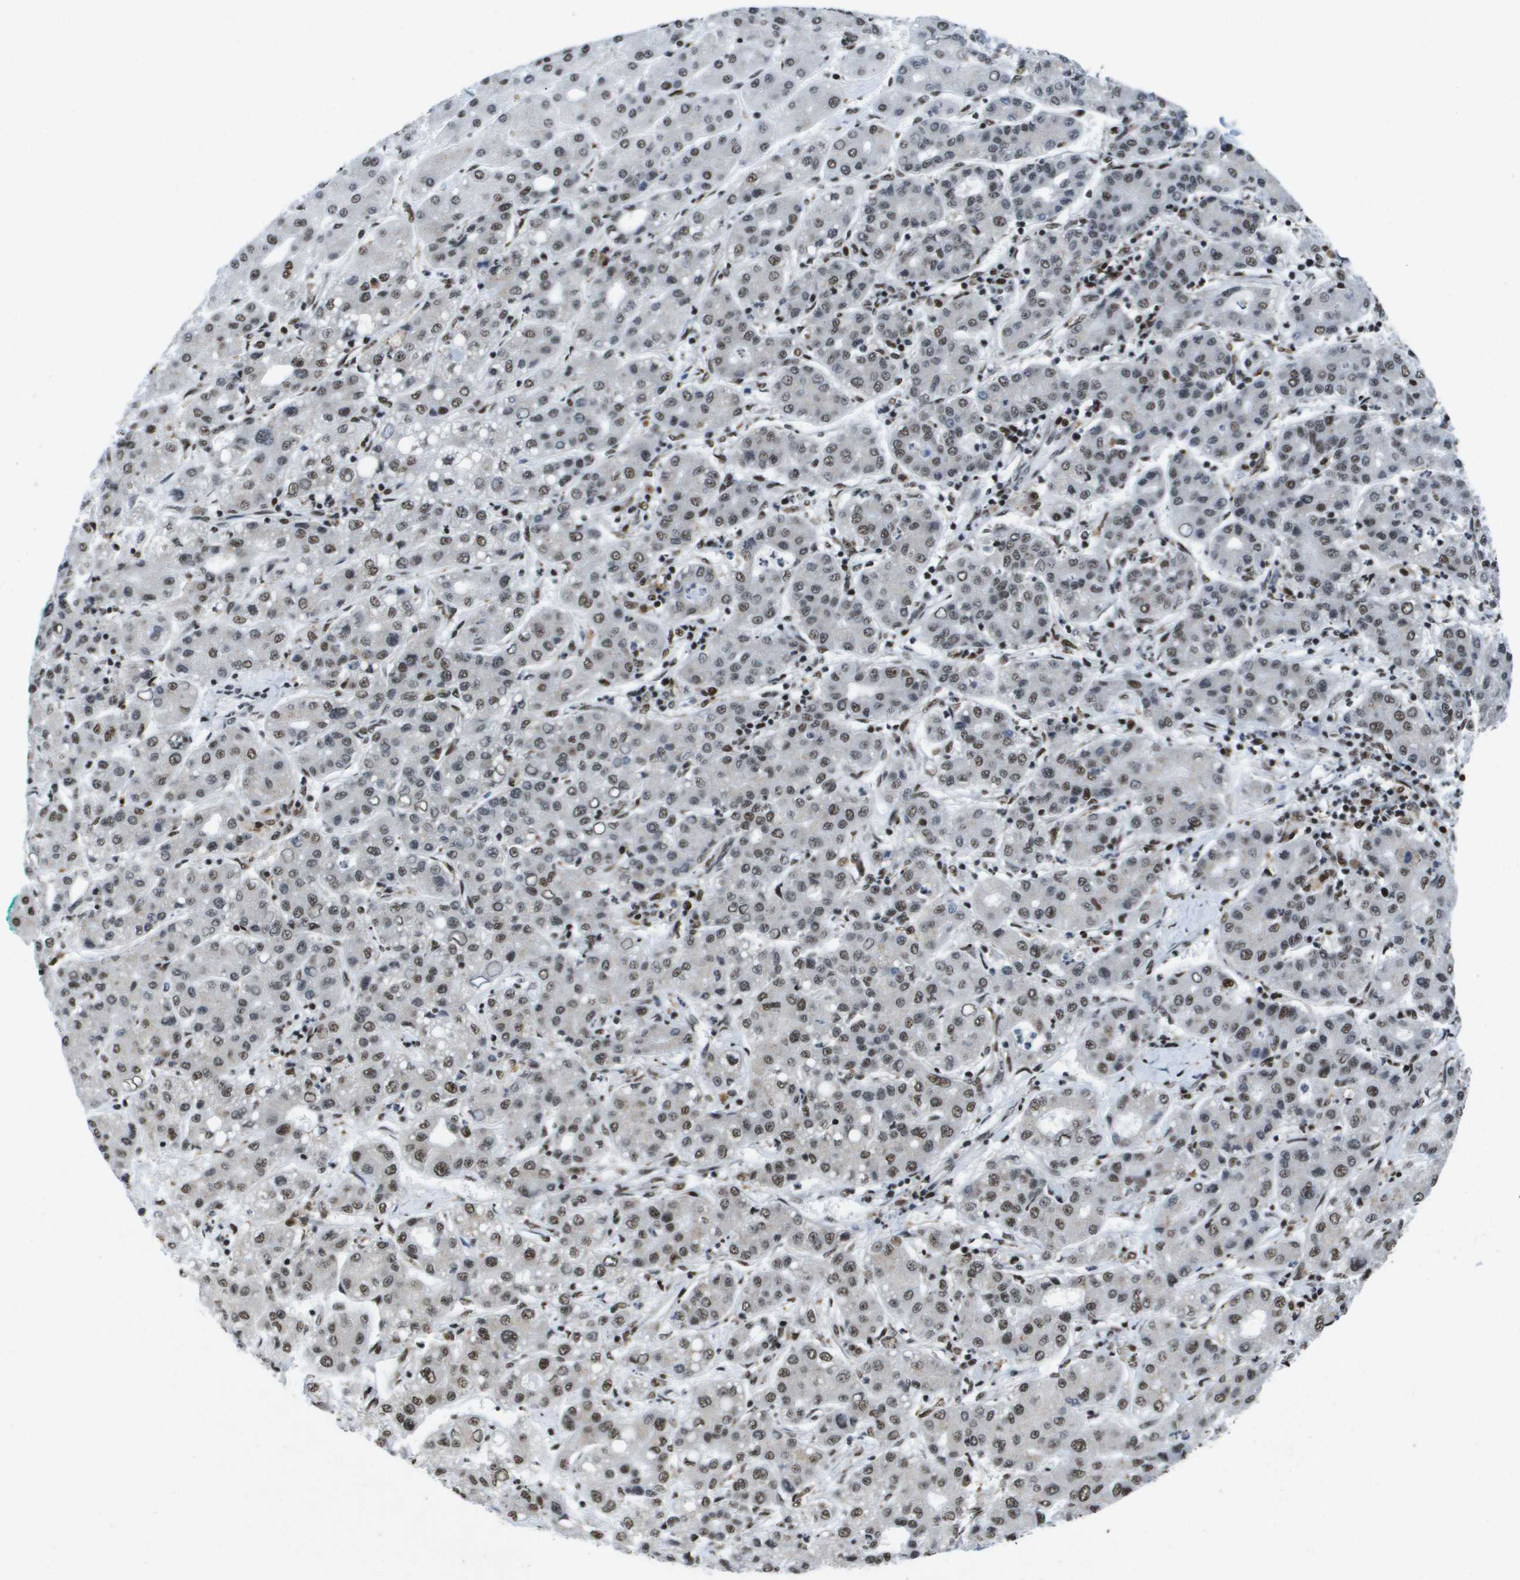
{"staining": {"intensity": "moderate", "quantity": ">75%", "location": "nuclear"}, "tissue": "liver cancer", "cell_type": "Tumor cells", "image_type": "cancer", "snomed": [{"axis": "morphology", "description": "Carcinoma, Hepatocellular, NOS"}, {"axis": "topography", "description": "Liver"}], "caption": "Protein staining of liver cancer tissue exhibits moderate nuclear expression in about >75% of tumor cells.", "gene": "NSRP1", "patient": {"sex": "male", "age": 65}}